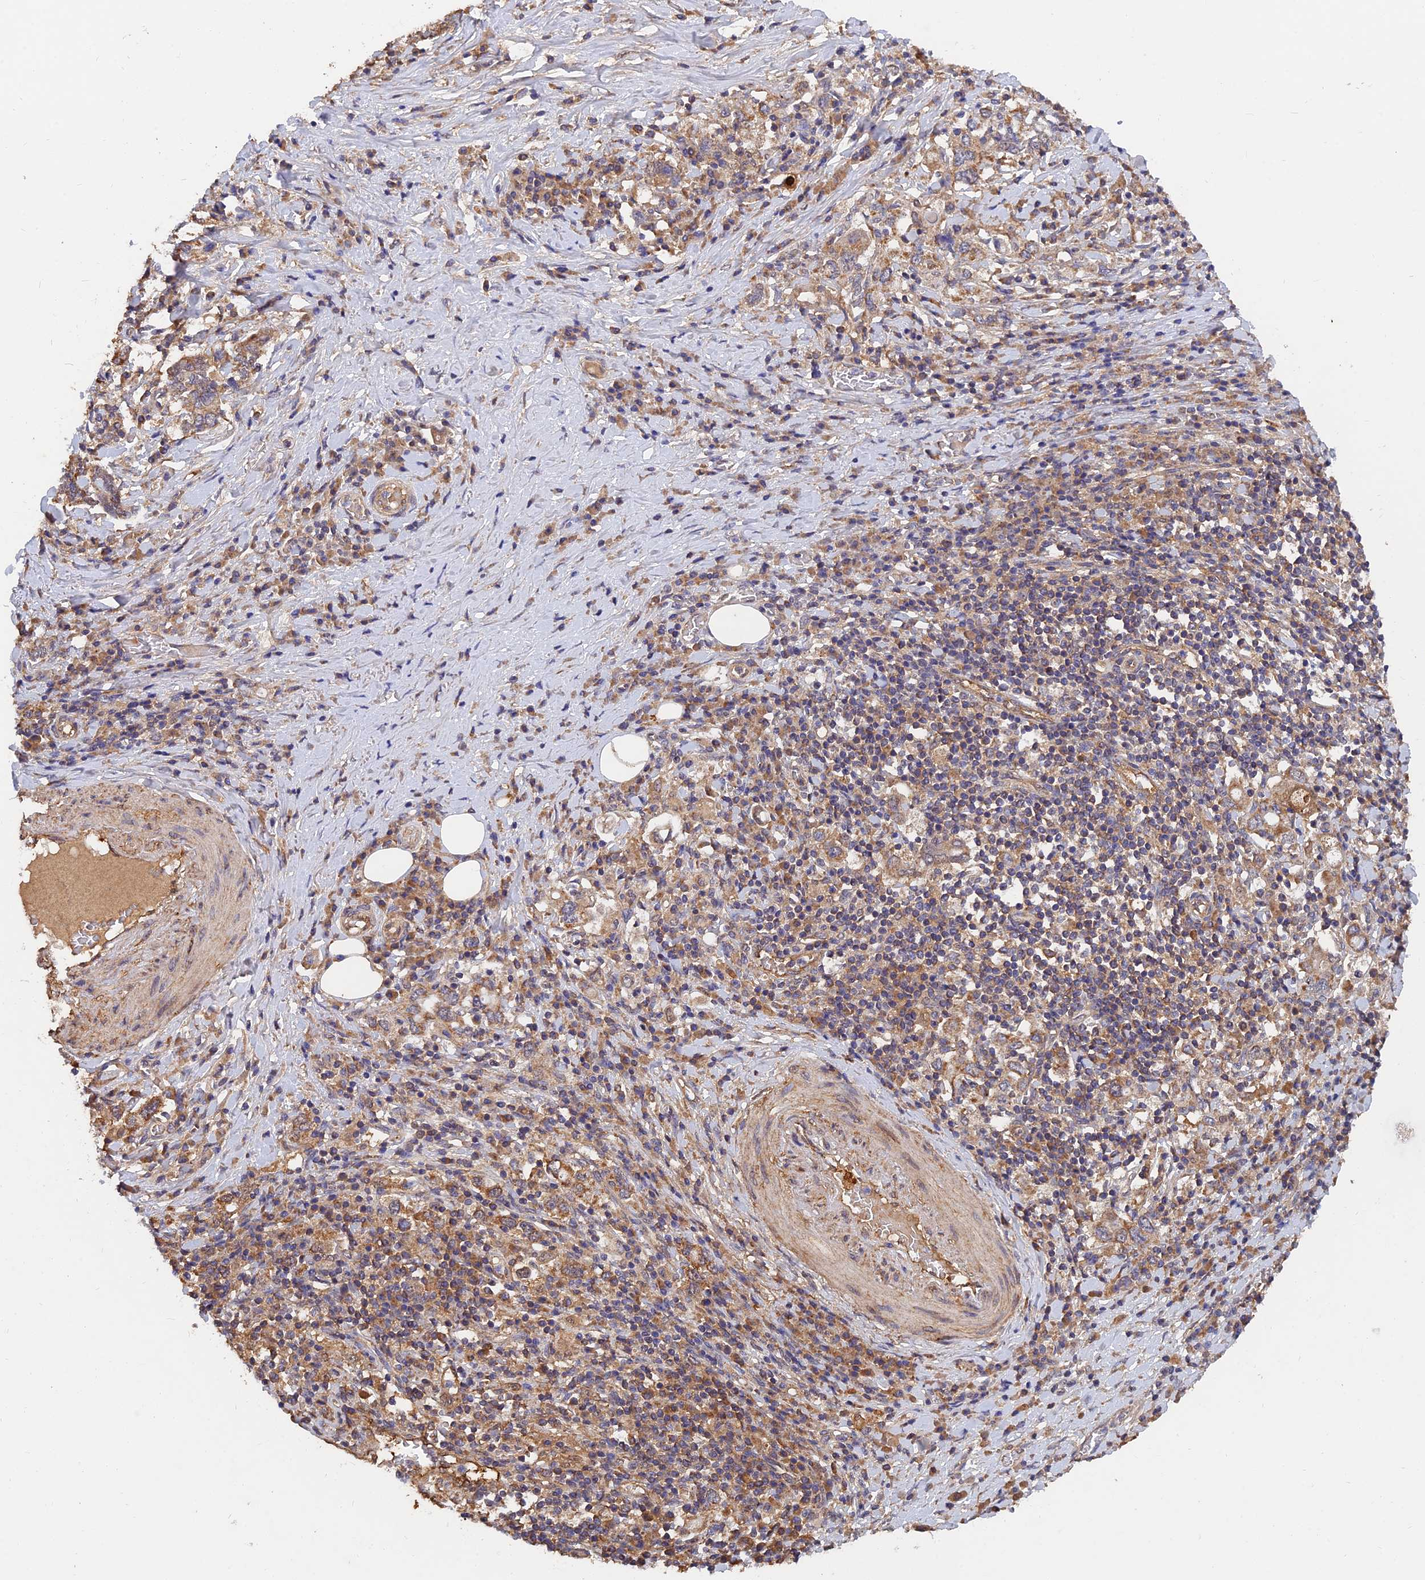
{"staining": {"intensity": "moderate", "quantity": ">75%", "location": "cytoplasmic/membranous"}, "tissue": "stomach cancer", "cell_type": "Tumor cells", "image_type": "cancer", "snomed": [{"axis": "morphology", "description": "Adenocarcinoma, NOS"}, {"axis": "topography", "description": "Stomach, upper"}, {"axis": "topography", "description": "Stomach"}], "caption": "Moderate cytoplasmic/membranous protein staining is appreciated in approximately >75% of tumor cells in adenocarcinoma (stomach). (Stains: DAB in brown, nuclei in blue, Microscopy: brightfield microscopy at high magnification).", "gene": "SLC38A11", "patient": {"sex": "male", "age": 62}}